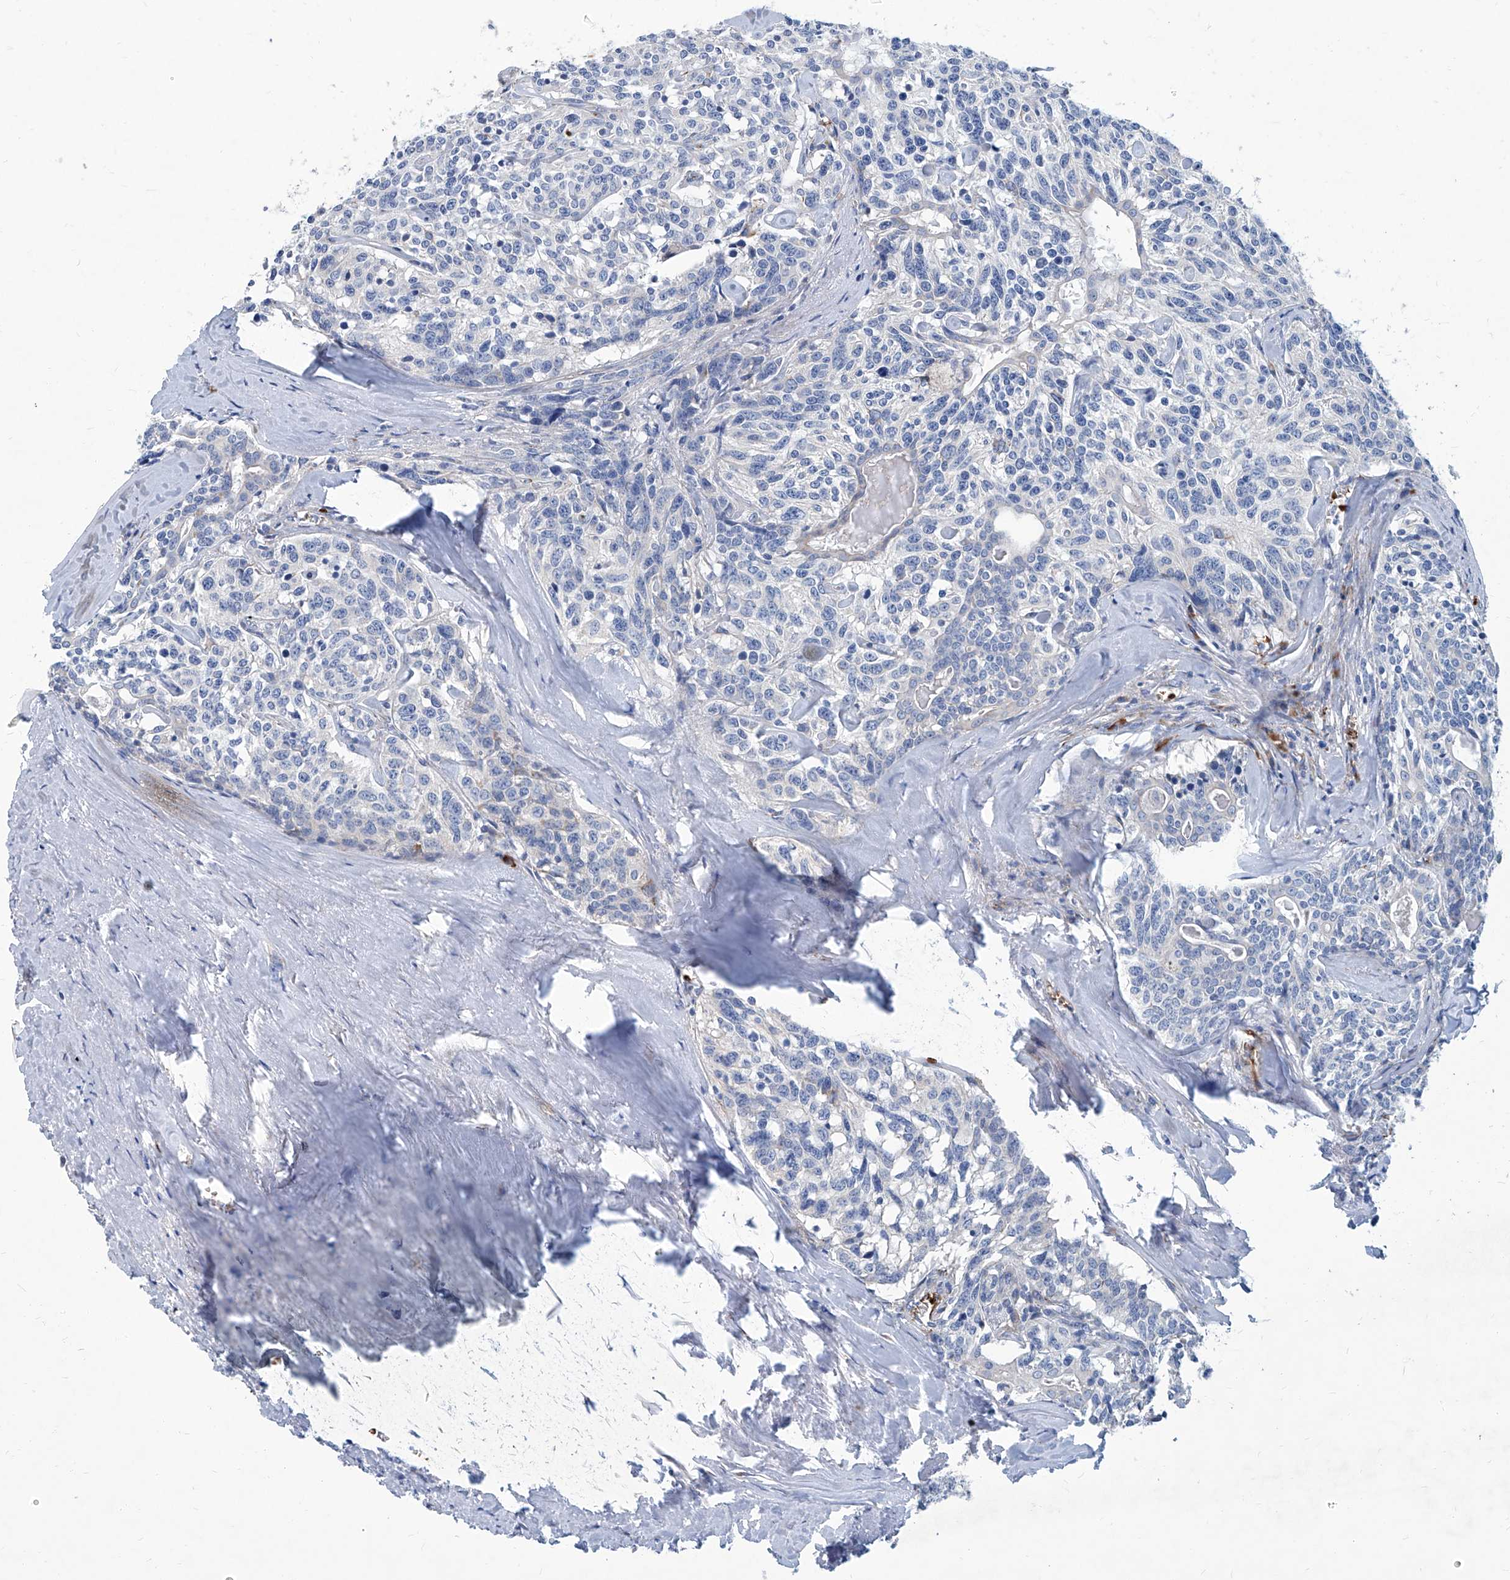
{"staining": {"intensity": "negative", "quantity": "none", "location": "none"}, "tissue": "carcinoid", "cell_type": "Tumor cells", "image_type": "cancer", "snomed": [{"axis": "morphology", "description": "Carcinoid, malignant, NOS"}, {"axis": "topography", "description": "Lung"}], "caption": "This is an immunohistochemistry (IHC) micrograph of carcinoid (malignant). There is no positivity in tumor cells.", "gene": "FPR2", "patient": {"sex": "female", "age": 46}}